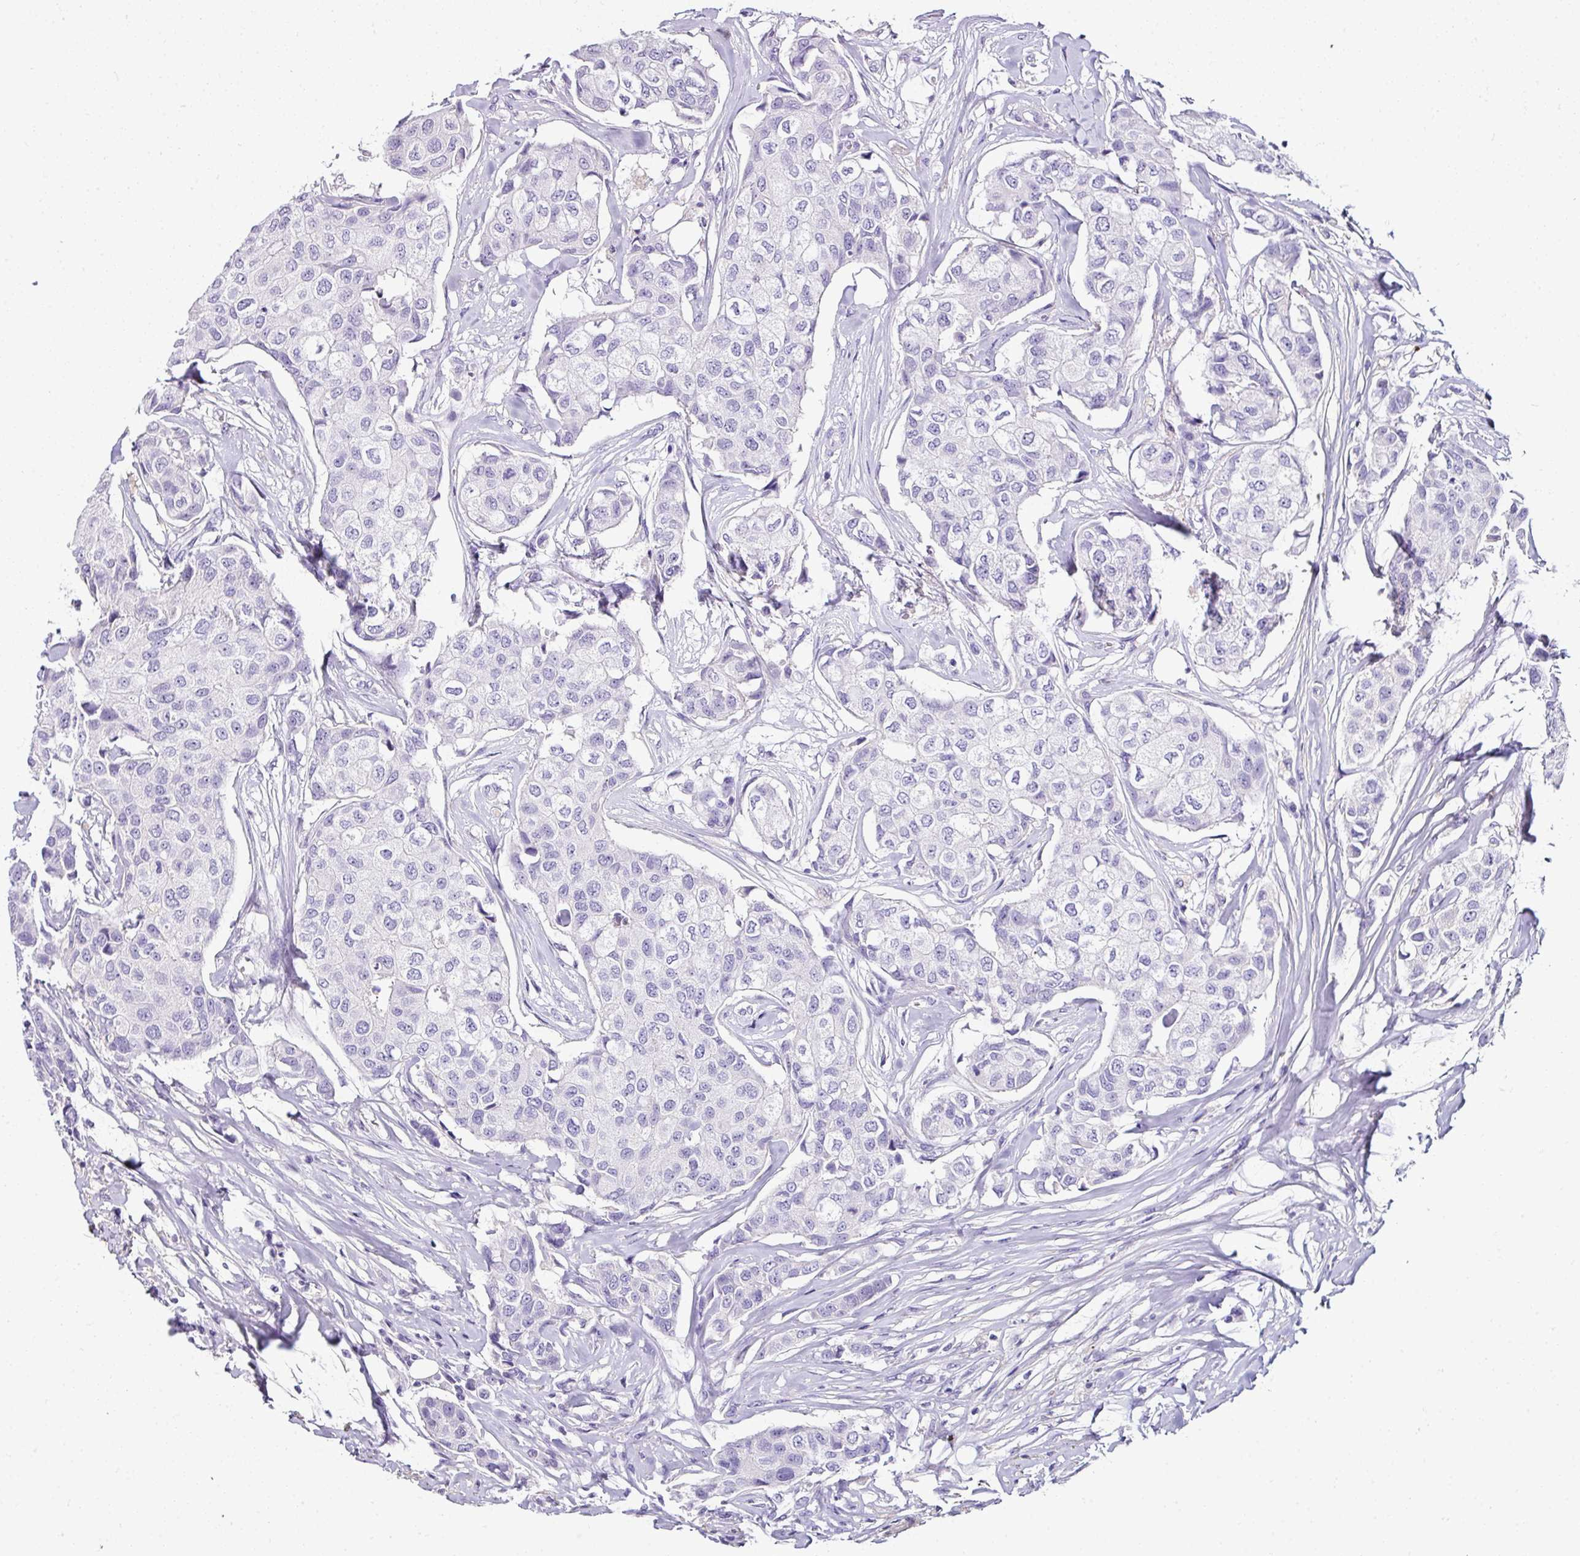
{"staining": {"intensity": "negative", "quantity": "none", "location": "none"}, "tissue": "breast cancer", "cell_type": "Tumor cells", "image_type": "cancer", "snomed": [{"axis": "morphology", "description": "Duct carcinoma"}, {"axis": "topography", "description": "Breast"}], "caption": "DAB immunohistochemical staining of human breast cancer (infiltrating ductal carcinoma) displays no significant expression in tumor cells.", "gene": "NAPSA", "patient": {"sex": "female", "age": 80}}